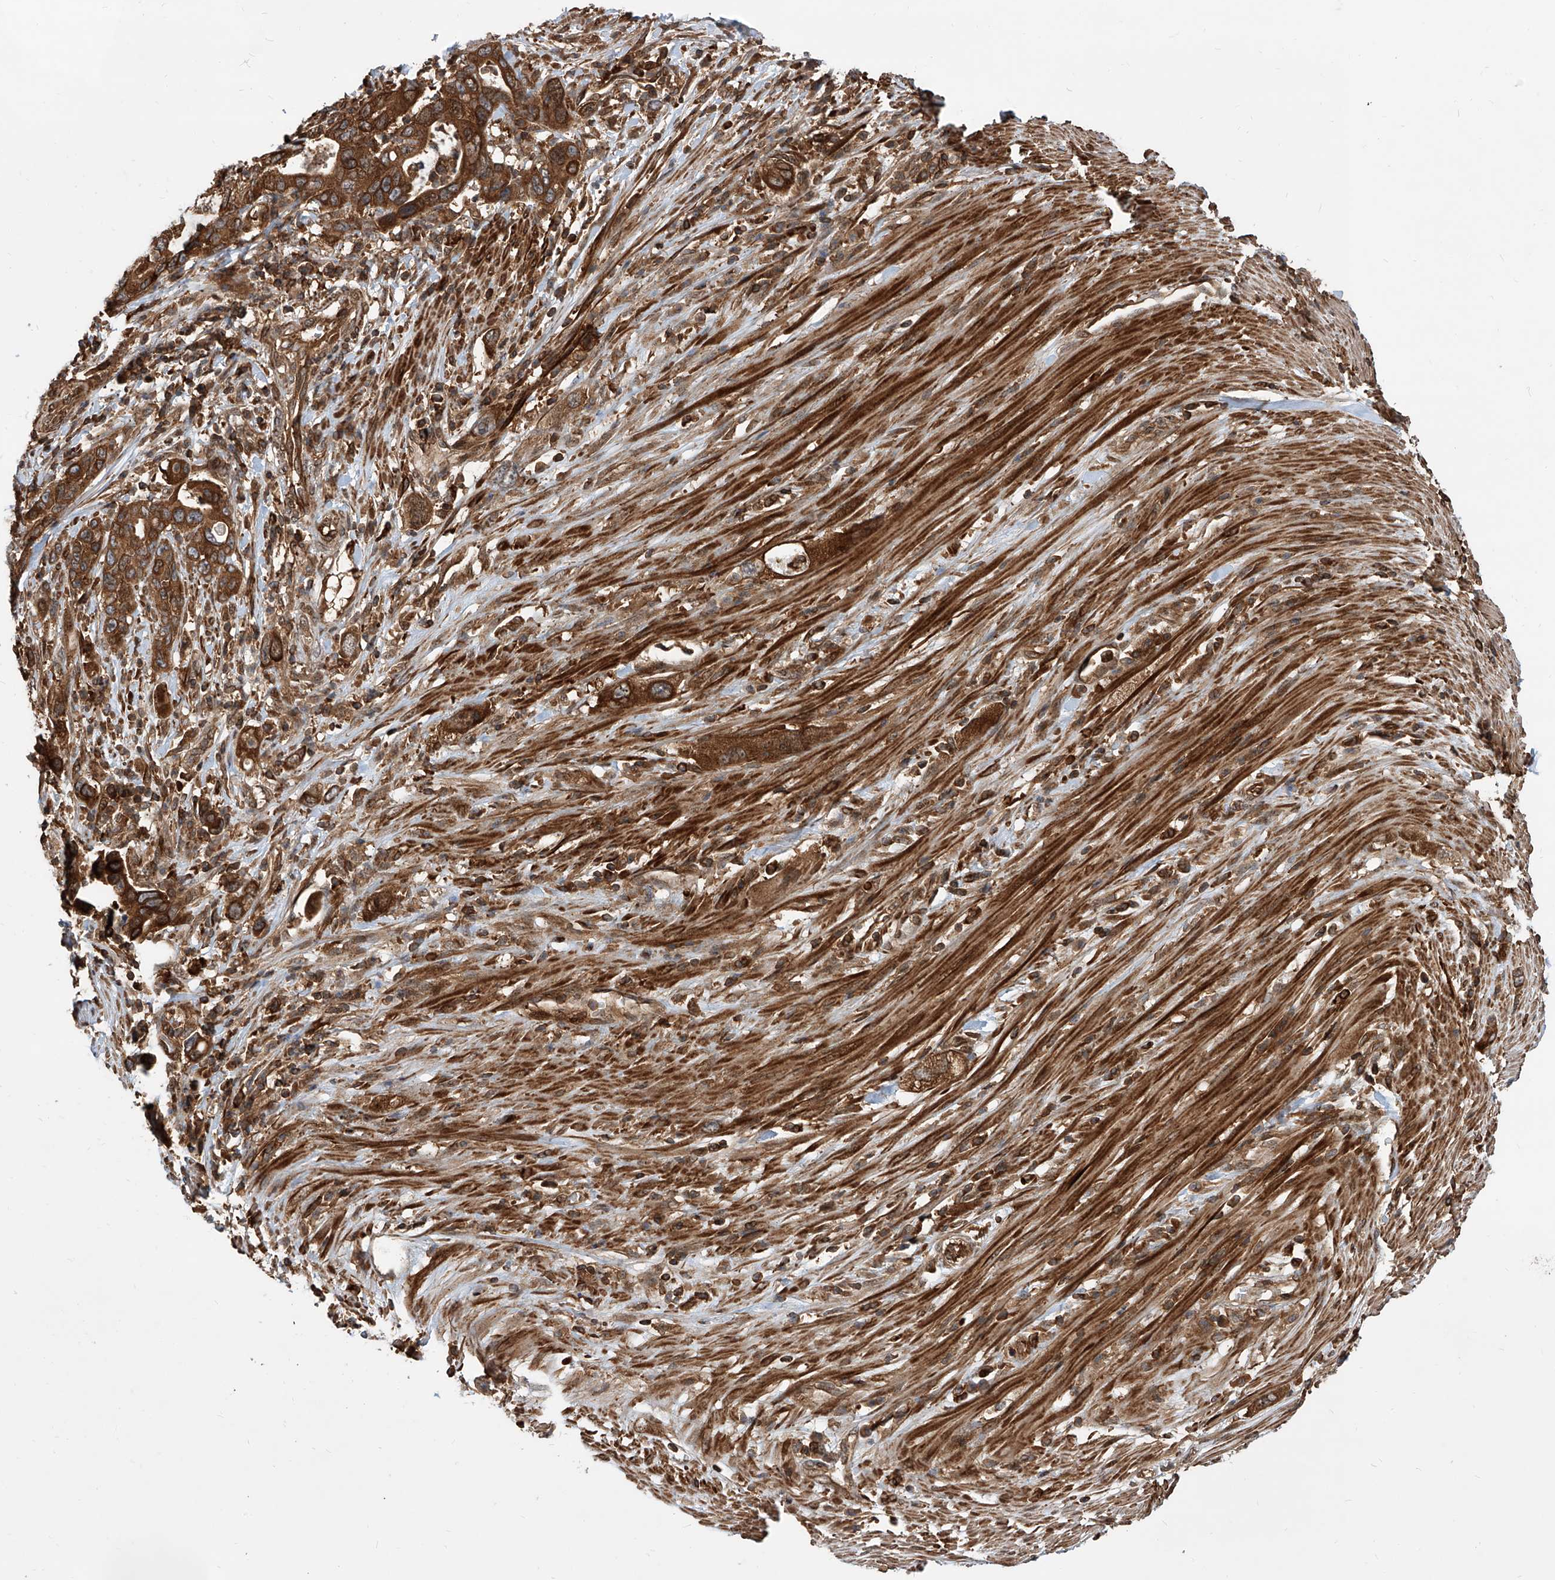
{"staining": {"intensity": "strong", "quantity": ">75%", "location": "cytoplasmic/membranous"}, "tissue": "pancreatic cancer", "cell_type": "Tumor cells", "image_type": "cancer", "snomed": [{"axis": "morphology", "description": "Adenocarcinoma, NOS"}, {"axis": "topography", "description": "Pancreas"}], "caption": "Protein expression analysis of pancreatic cancer reveals strong cytoplasmic/membranous expression in approximately >75% of tumor cells. The protein is stained brown, and the nuclei are stained in blue (DAB (3,3'-diaminobenzidine) IHC with brightfield microscopy, high magnification).", "gene": "MAGED2", "patient": {"sex": "female", "age": 71}}